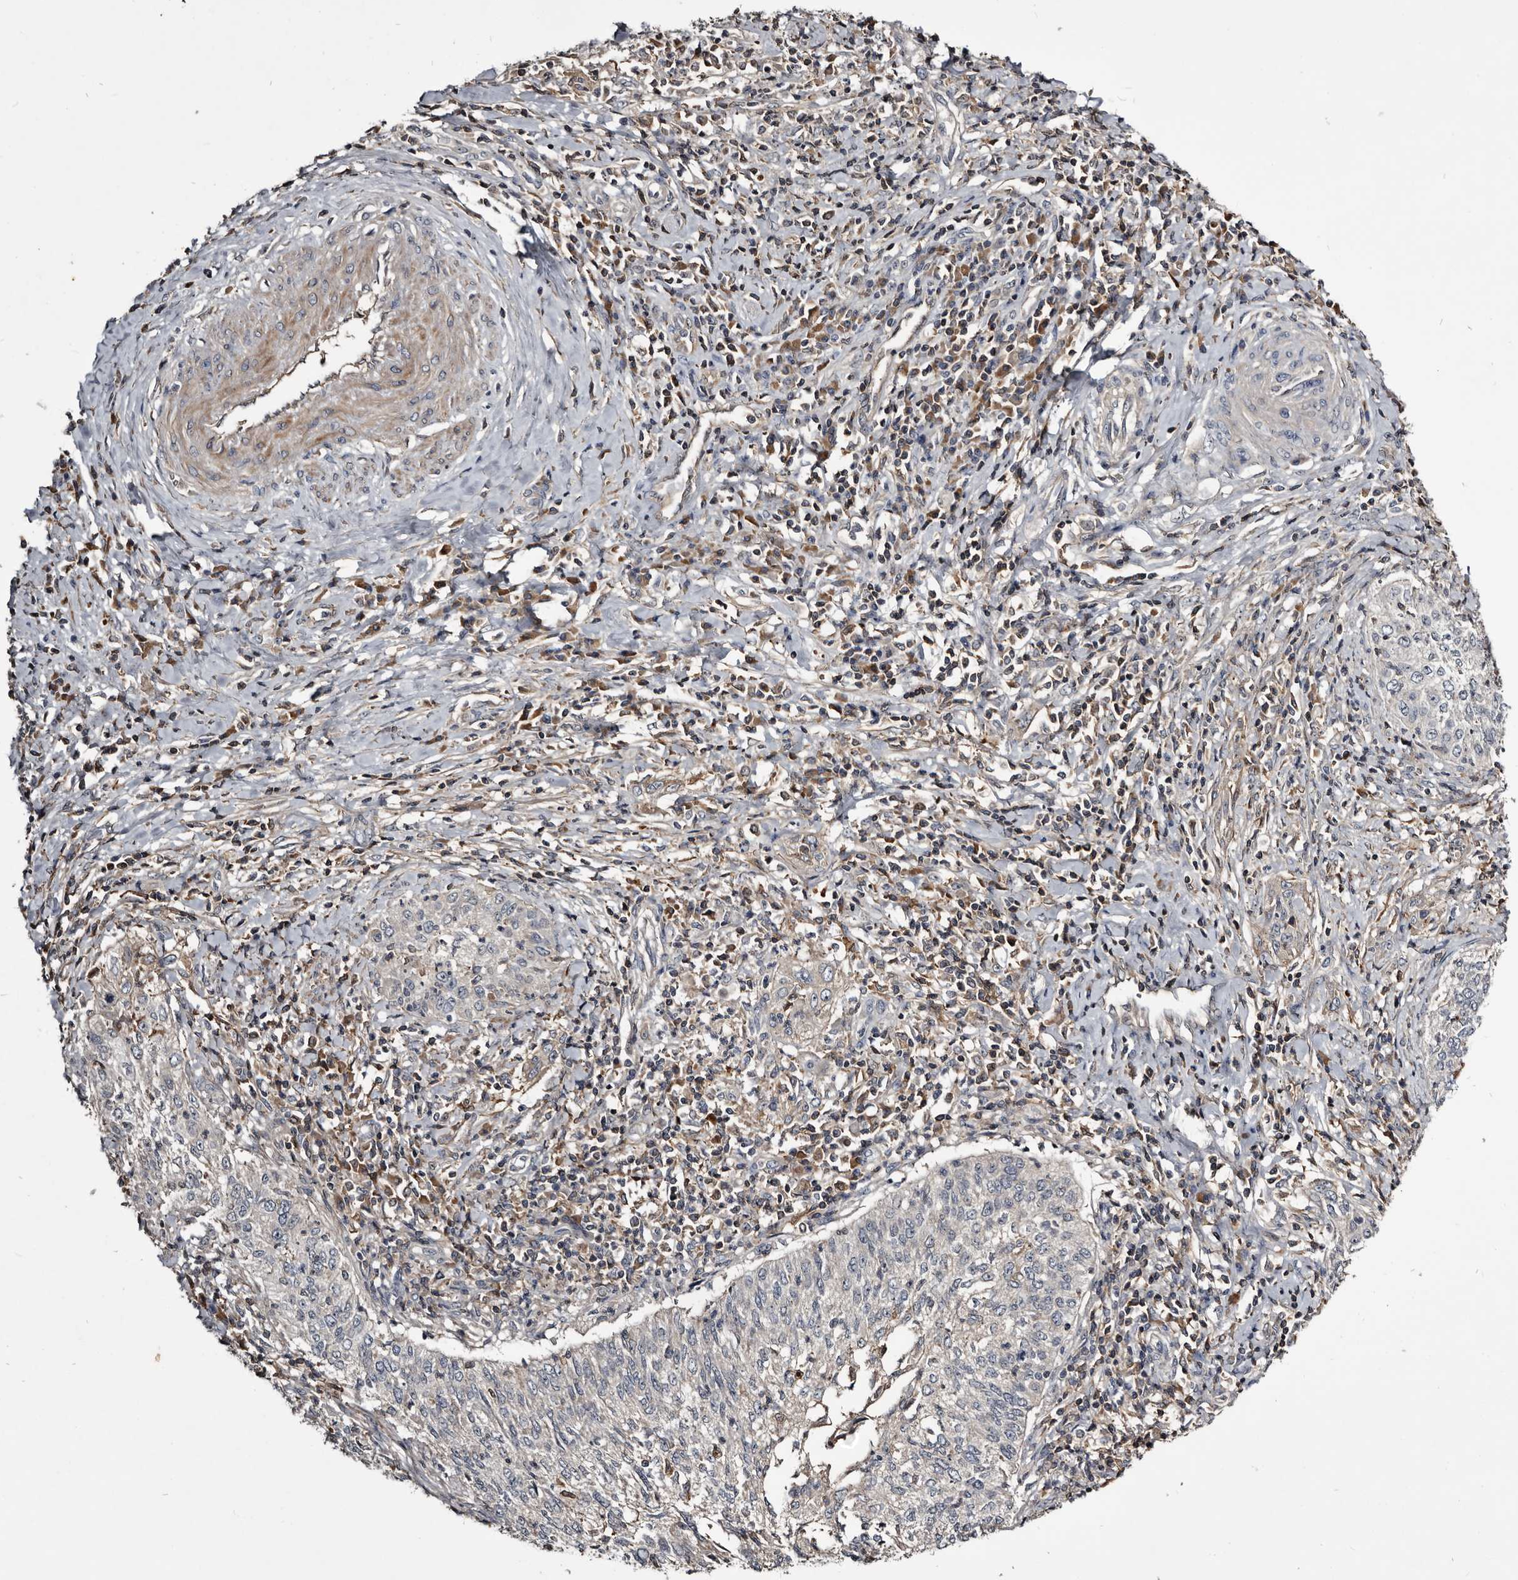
{"staining": {"intensity": "weak", "quantity": "<25%", "location": "cytoplasmic/membranous"}, "tissue": "cervical cancer", "cell_type": "Tumor cells", "image_type": "cancer", "snomed": [{"axis": "morphology", "description": "Squamous cell carcinoma, NOS"}, {"axis": "topography", "description": "Cervix"}], "caption": "Cervical cancer was stained to show a protein in brown. There is no significant positivity in tumor cells.", "gene": "TTC39A", "patient": {"sex": "female", "age": 30}}